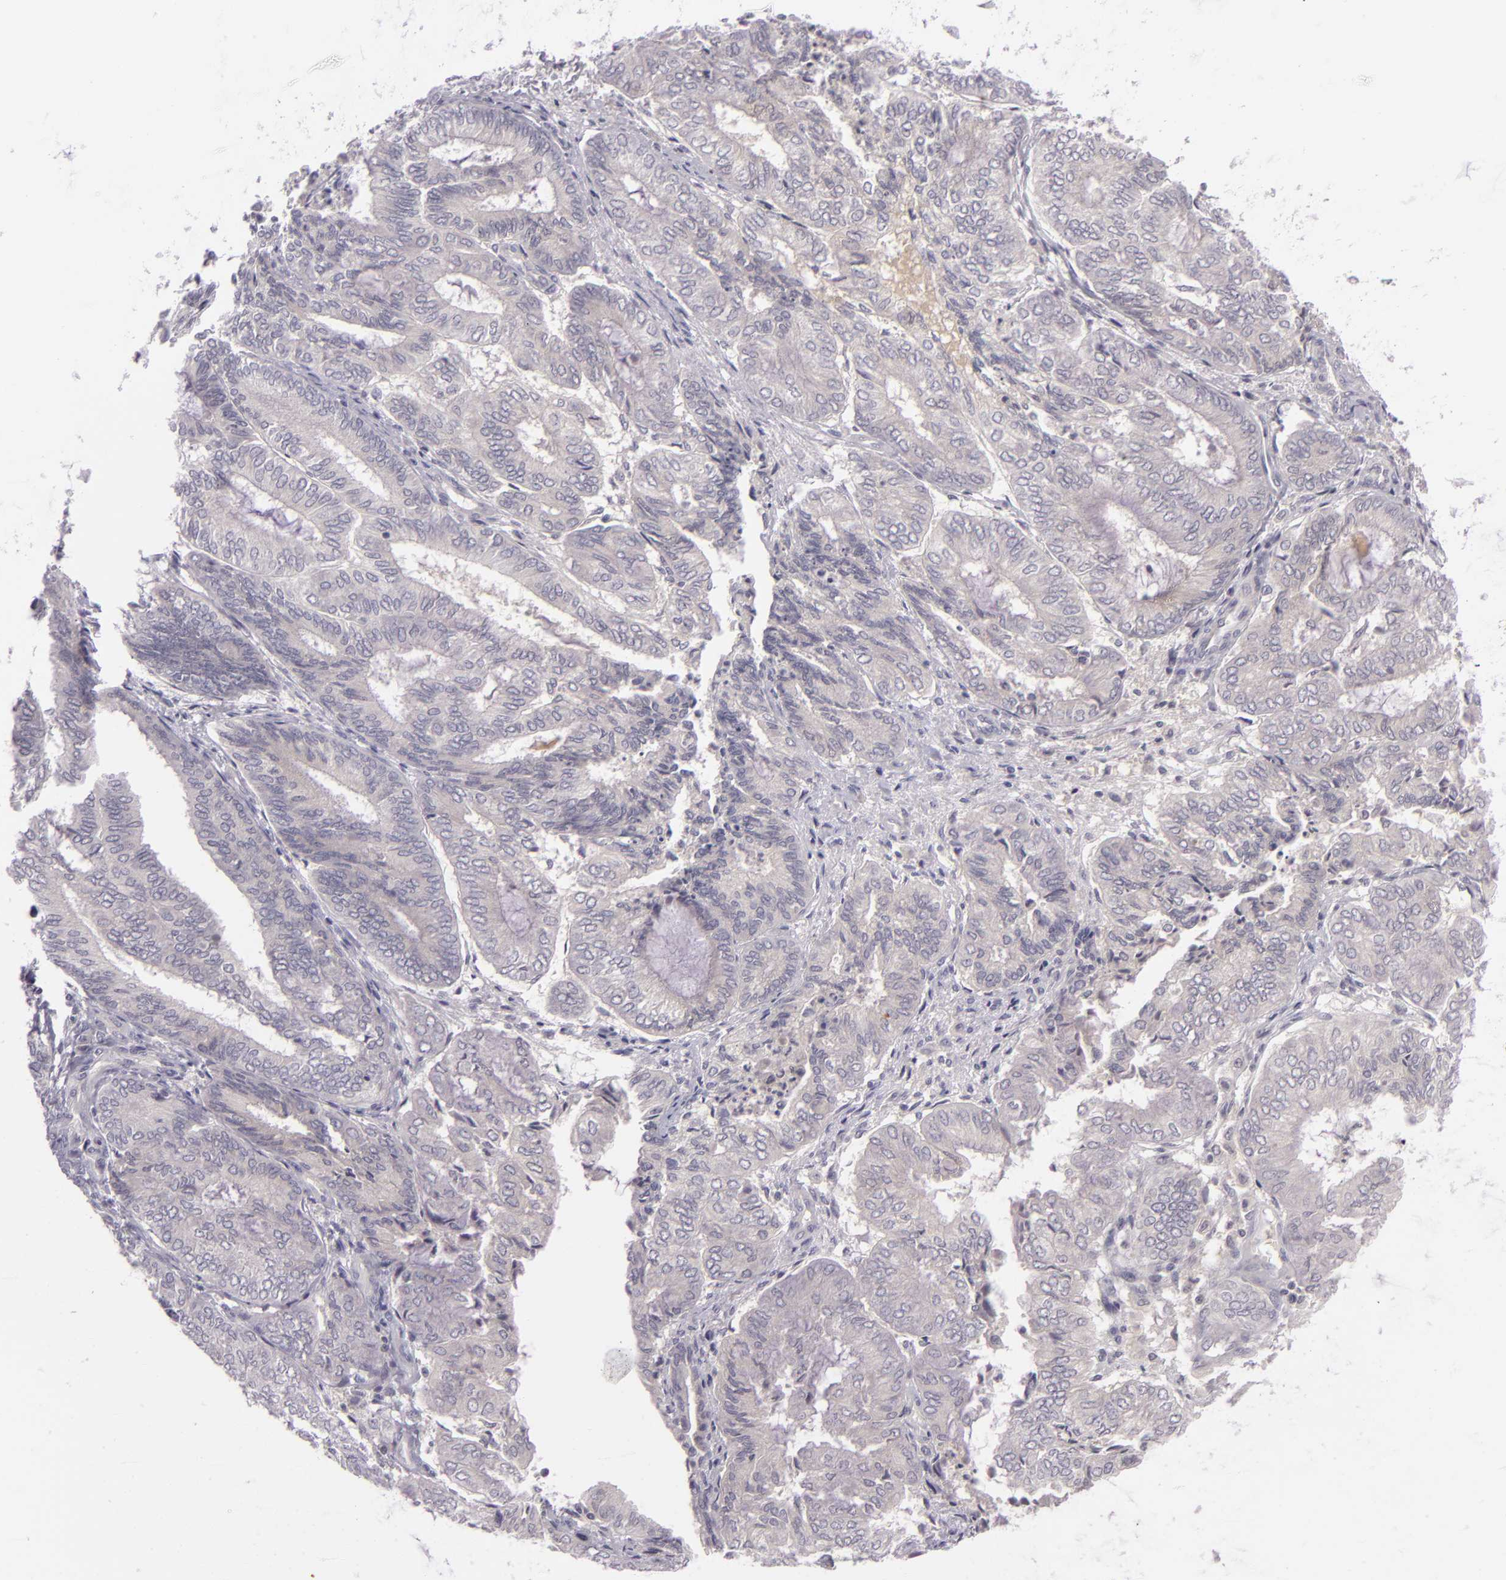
{"staining": {"intensity": "negative", "quantity": "none", "location": "none"}, "tissue": "endometrial cancer", "cell_type": "Tumor cells", "image_type": "cancer", "snomed": [{"axis": "morphology", "description": "Adenocarcinoma, NOS"}, {"axis": "topography", "description": "Endometrium"}], "caption": "IHC histopathology image of adenocarcinoma (endometrial) stained for a protein (brown), which displays no positivity in tumor cells. (DAB immunohistochemistry (IHC) visualized using brightfield microscopy, high magnification).", "gene": "DAG1", "patient": {"sex": "female", "age": 59}}